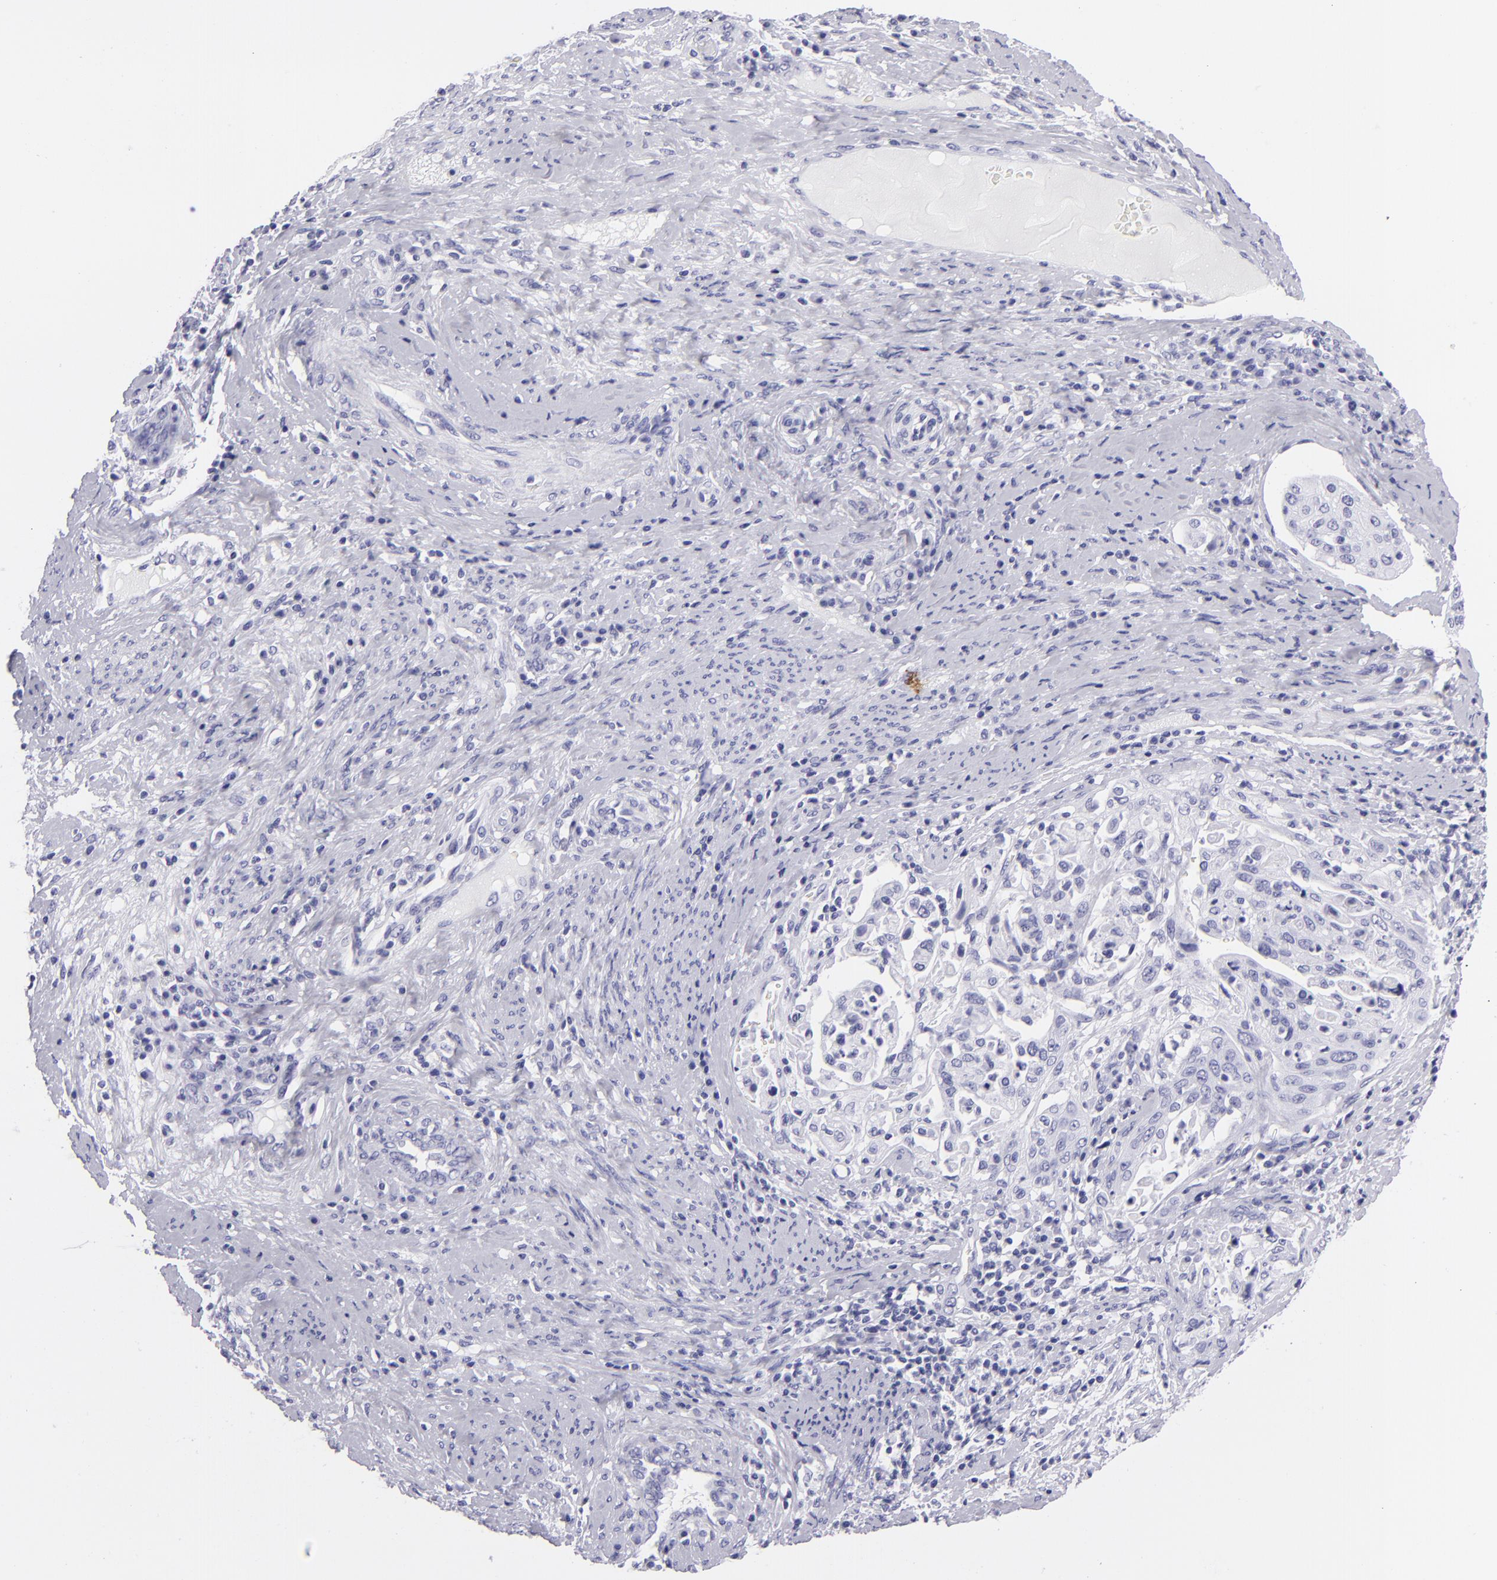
{"staining": {"intensity": "negative", "quantity": "none", "location": "none"}, "tissue": "cervical cancer", "cell_type": "Tumor cells", "image_type": "cancer", "snomed": [{"axis": "morphology", "description": "Squamous cell carcinoma, NOS"}, {"axis": "topography", "description": "Cervix"}], "caption": "IHC of human cervical squamous cell carcinoma displays no expression in tumor cells. Nuclei are stained in blue.", "gene": "PVALB", "patient": {"sex": "female", "age": 41}}